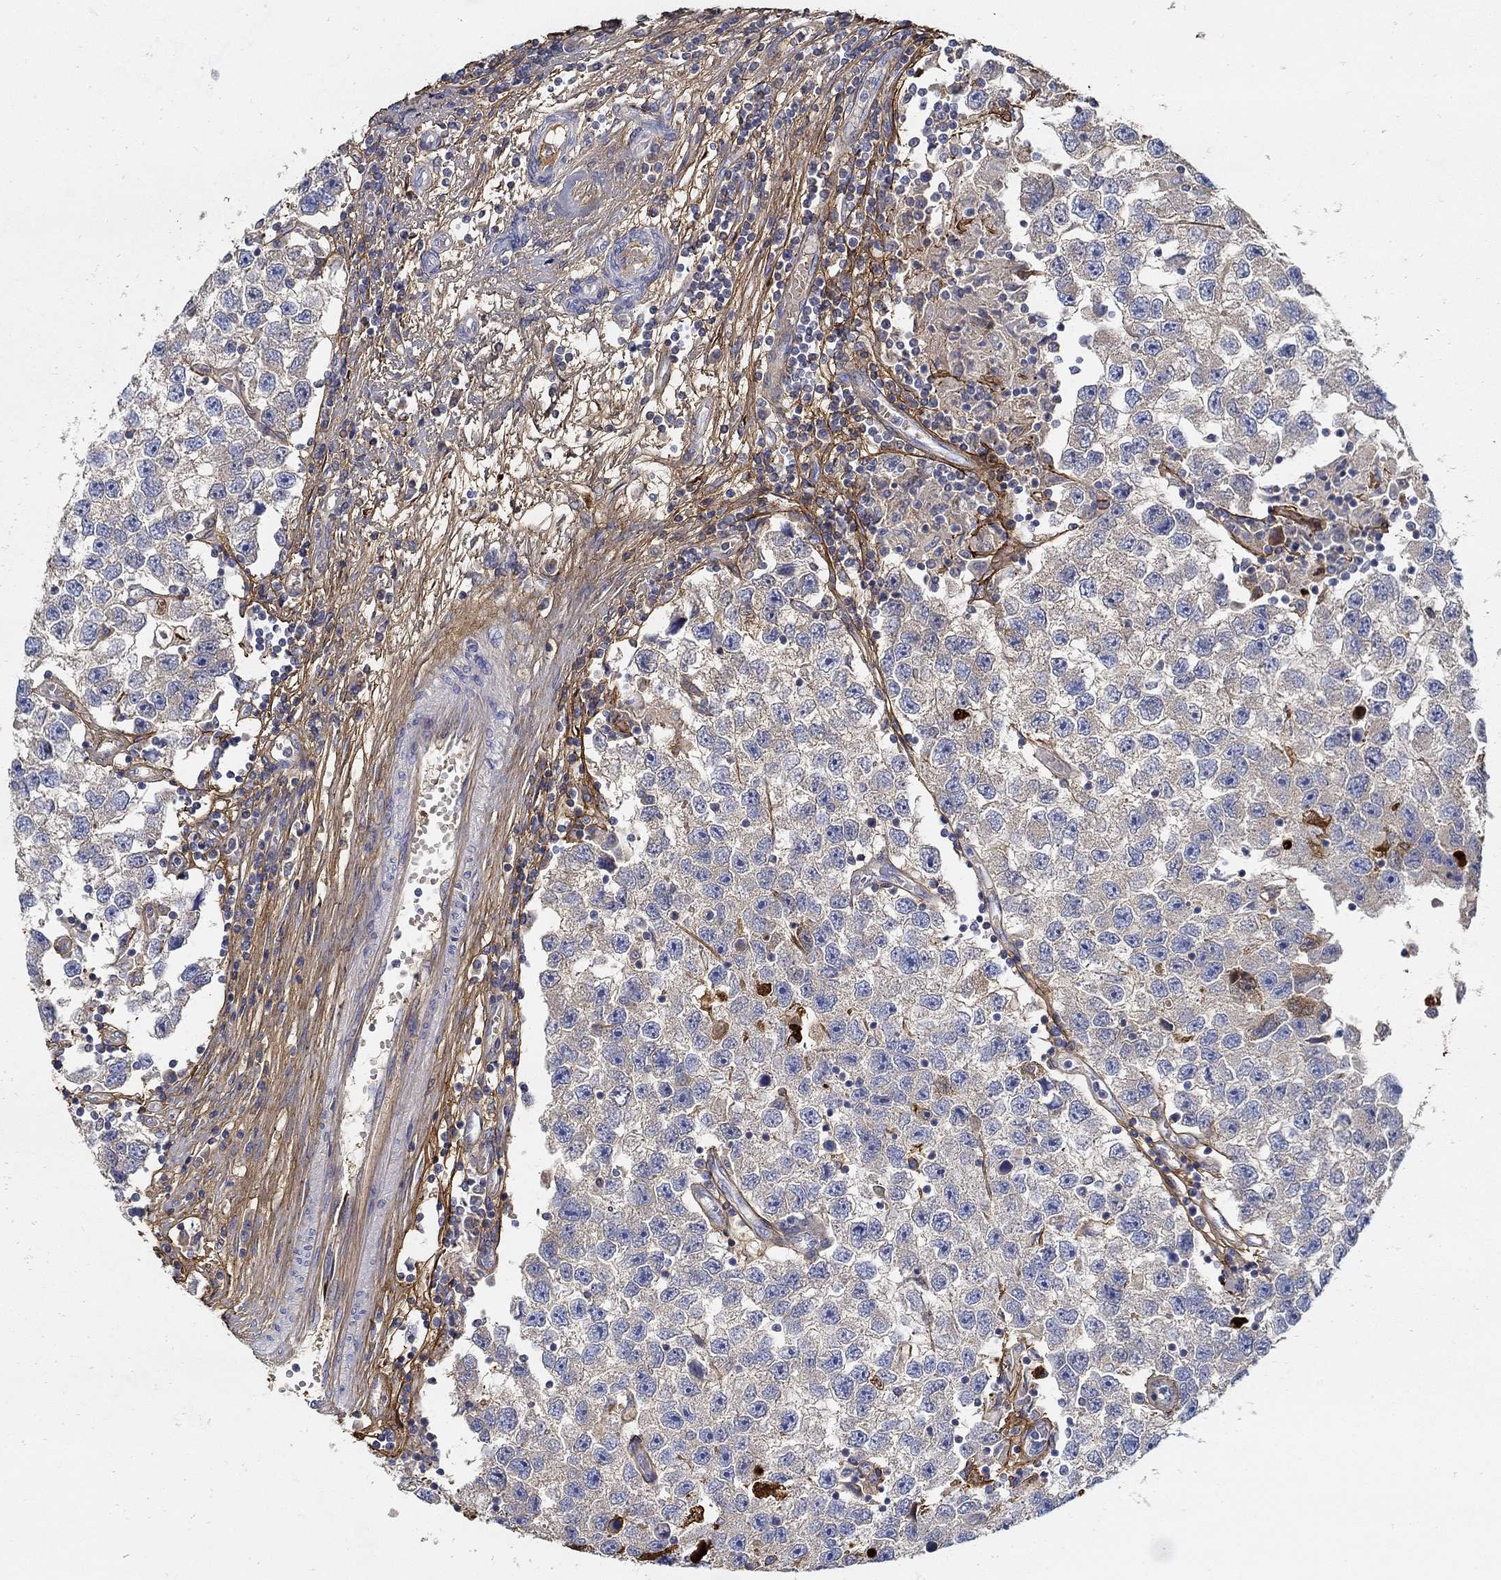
{"staining": {"intensity": "negative", "quantity": "none", "location": "none"}, "tissue": "testis cancer", "cell_type": "Tumor cells", "image_type": "cancer", "snomed": [{"axis": "morphology", "description": "Seminoma, NOS"}, {"axis": "topography", "description": "Testis"}], "caption": "Immunohistochemical staining of human seminoma (testis) exhibits no significant positivity in tumor cells.", "gene": "TGFBI", "patient": {"sex": "male", "age": 26}}